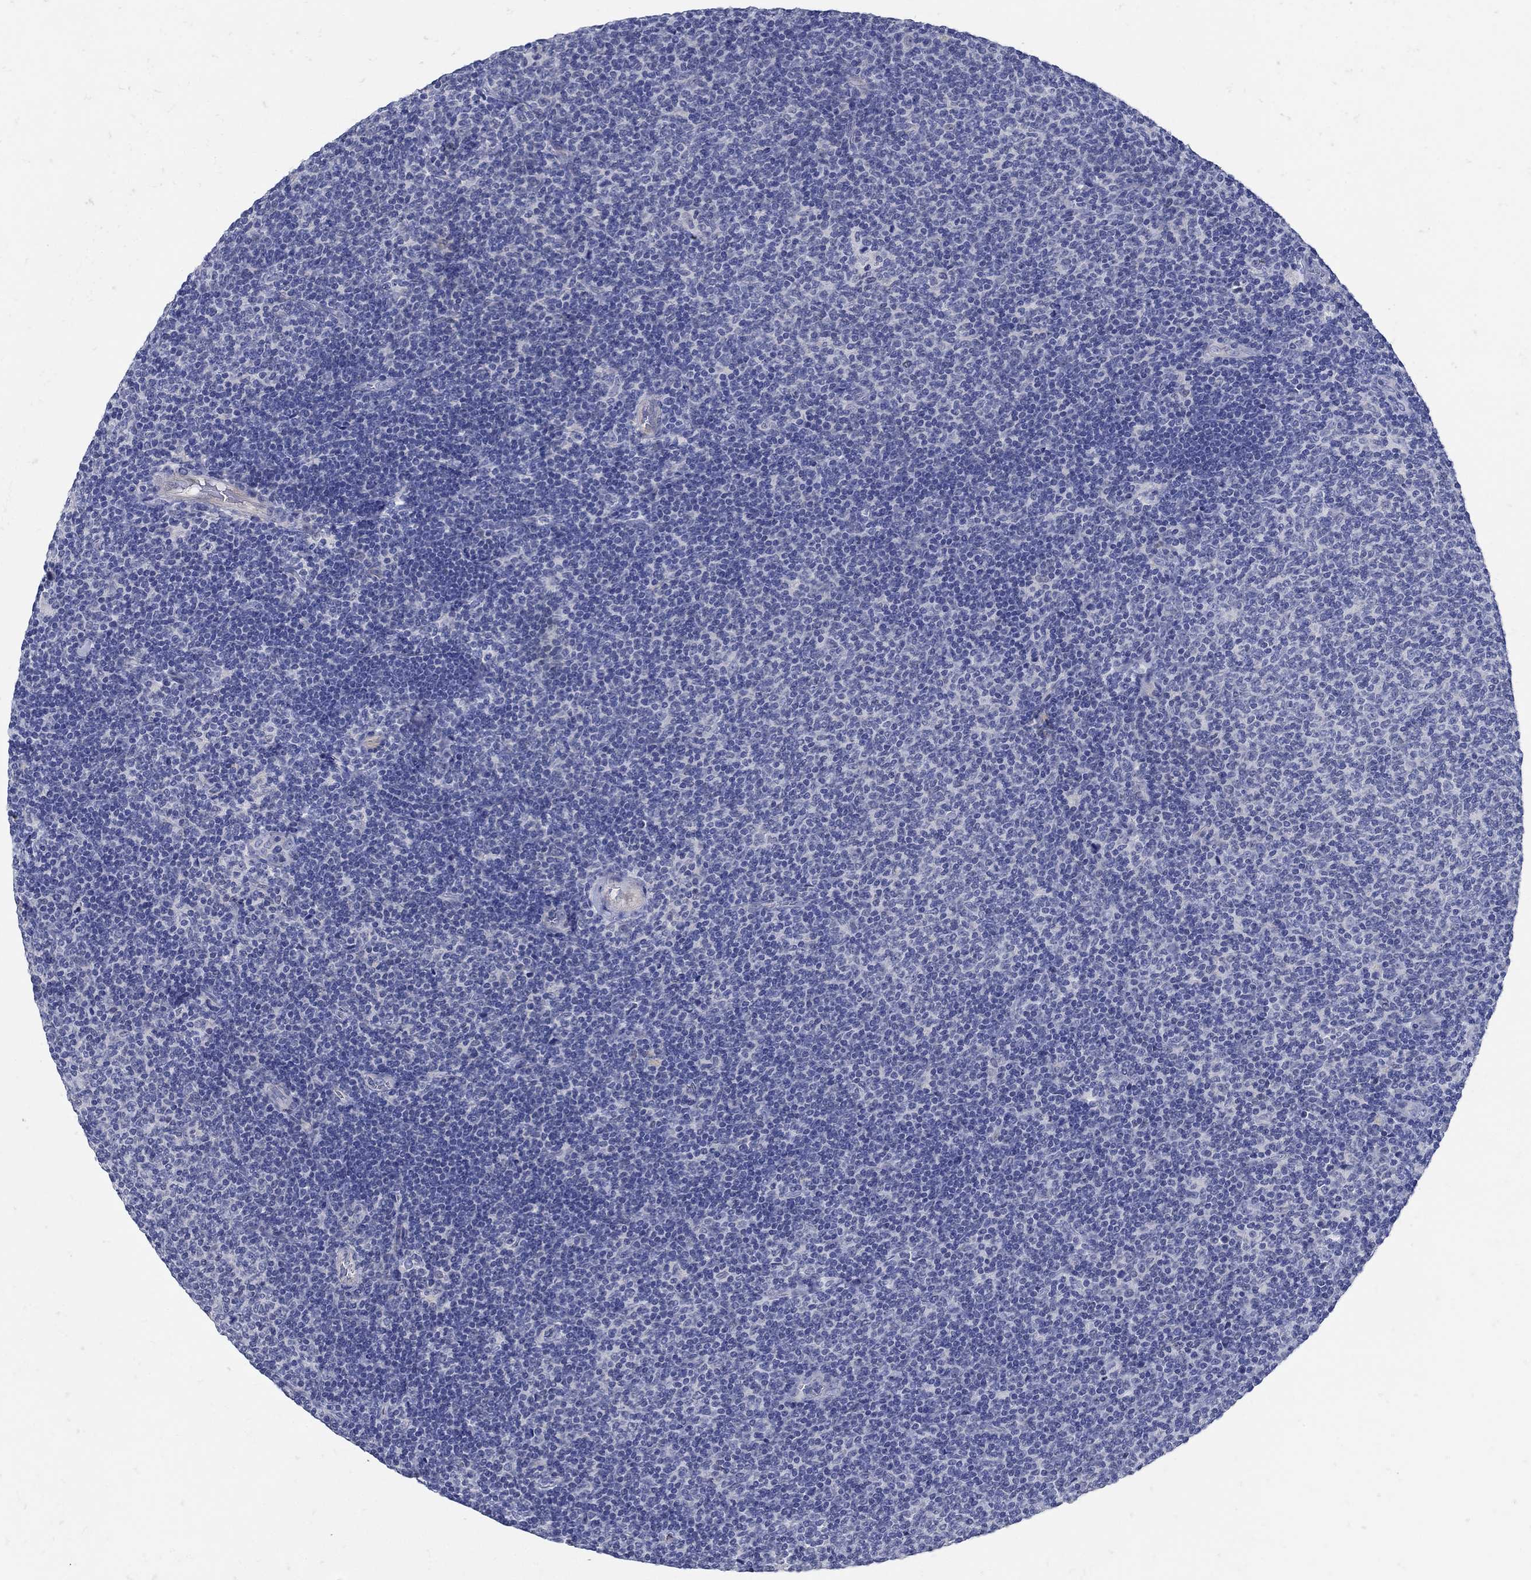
{"staining": {"intensity": "negative", "quantity": "none", "location": "none"}, "tissue": "lymphoma", "cell_type": "Tumor cells", "image_type": "cancer", "snomed": [{"axis": "morphology", "description": "Malignant lymphoma, non-Hodgkin's type, Low grade"}, {"axis": "topography", "description": "Lymph node"}], "caption": "High magnification brightfield microscopy of lymphoma stained with DAB (3,3'-diaminobenzidine) (brown) and counterstained with hematoxylin (blue): tumor cells show no significant positivity.", "gene": "NOS1", "patient": {"sex": "male", "age": 52}}